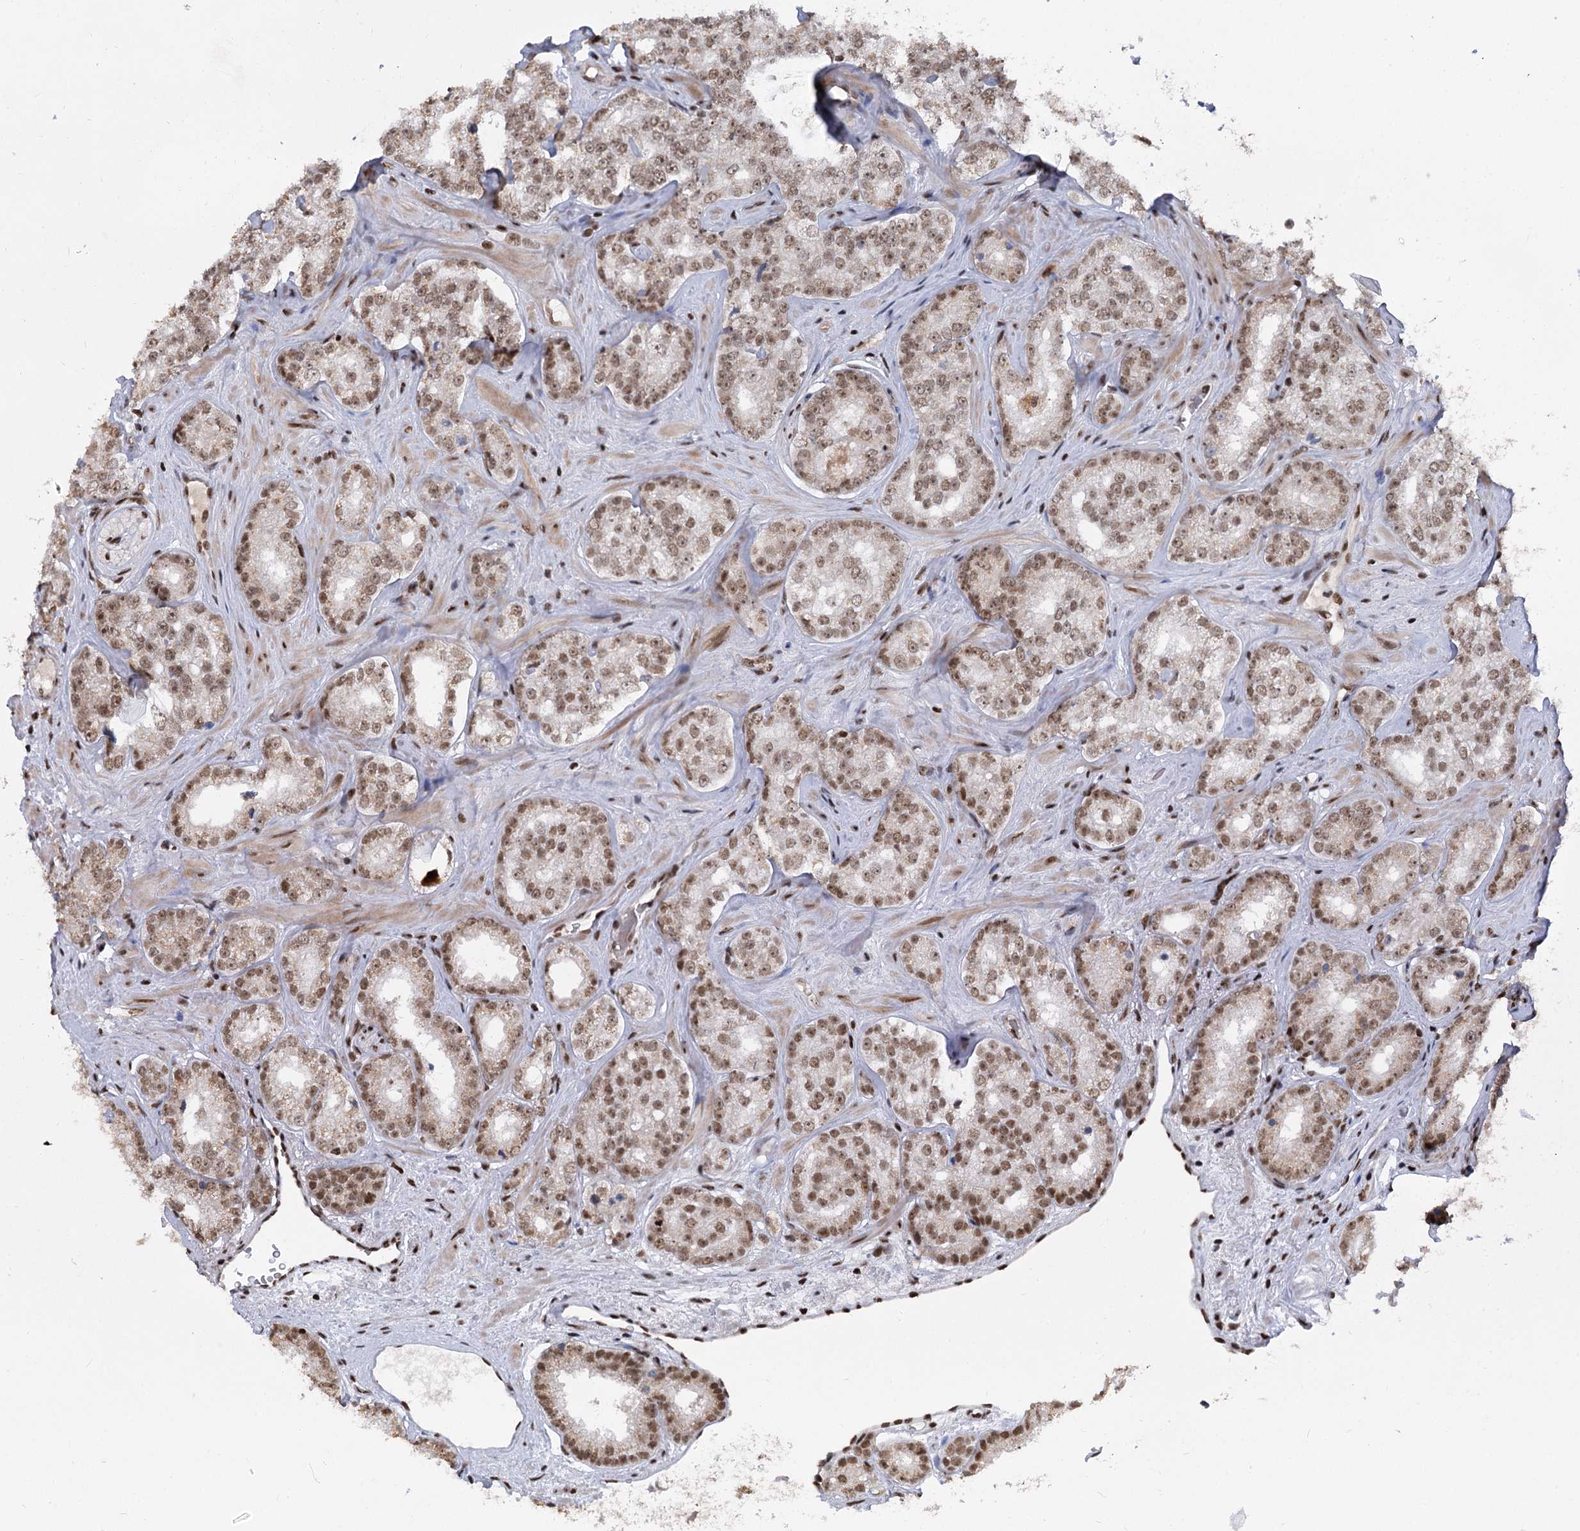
{"staining": {"intensity": "moderate", "quantity": ">75%", "location": "nuclear"}, "tissue": "prostate cancer", "cell_type": "Tumor cells", "image_type": "cancer", "snomed": [{"axis": "morphology", "description": "Normal tissue, NOS"}, {"axis": "morphology", "description": "Adenocarcinoma, High grade"}, {"axis": "topography", "description": "Prostate"}], "caption": "This is an image of immunohistochemistry staining of prostate cancer, which shows moderate staining in the nuclear of tumor cells.", "gene": "CGGBP1", "patient": {"sex": "male", "age": 83}}